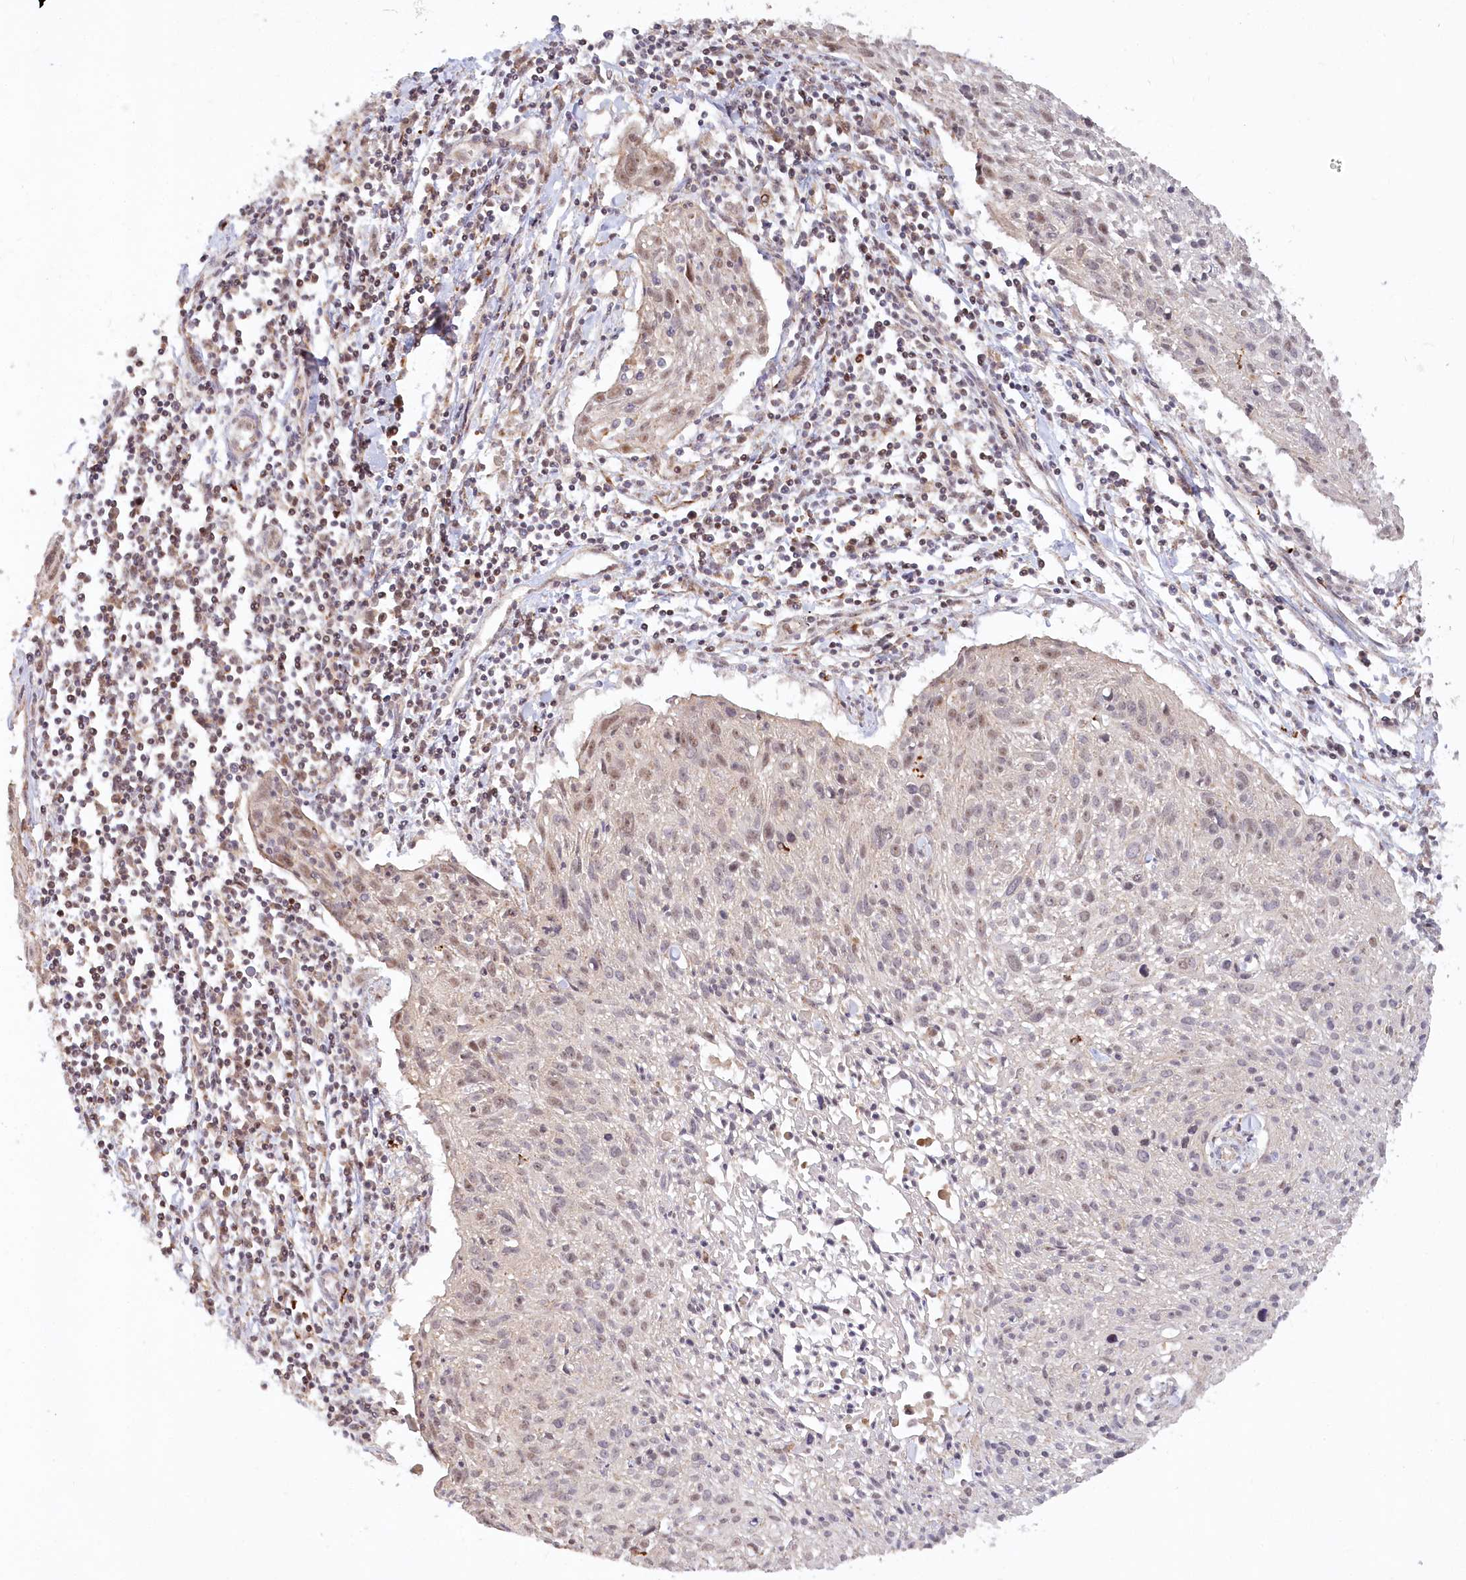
{"staining": {"intensity": "weak", "quantity": "<25%", "location": "nuclear"}, "tissue": "cervical cancer", "cell_type": "Tumor cells", "image_type": "cancer", "snomed": [{"axis": "morphology", "description": "Squamous cell carcinoma, NOS"}, {"axis": "topography", "description": "Cervix"}], "caption": "There is no significant positivity in tumor cells of cervical cancer.", "gene": "RTN4IP1", "patient": {"sex": "female", "age": 51}}